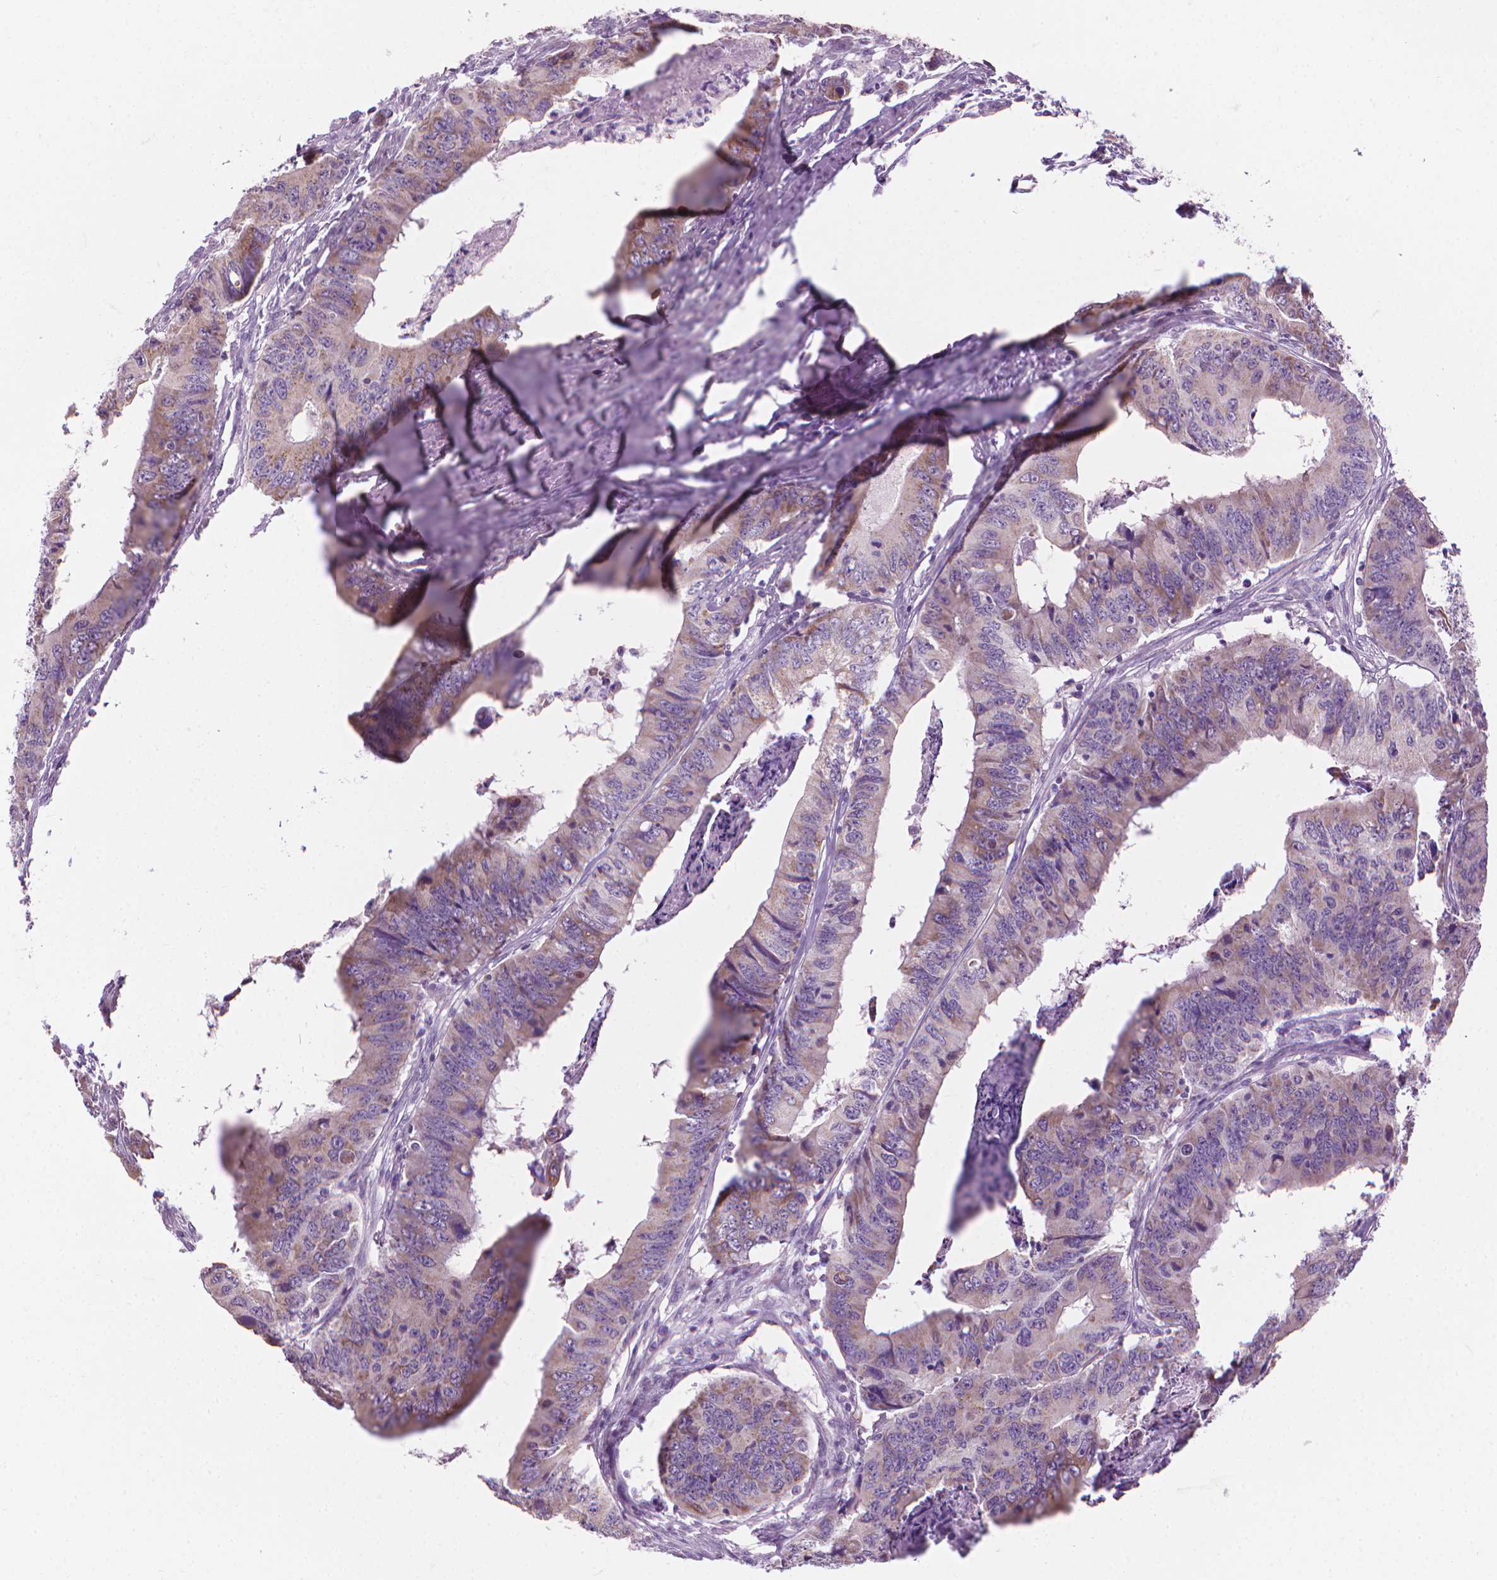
{"staining": {"intensity": "weak", "quantity": "25%-75%", "location": "cytoplasmic/membranous"}, "tissue": "colorectal cancer", "cell_type": "Tumor cells", "image_type": "cancer", "snomed": [{"axis": "morphology", "description": "Adenocarcinoma, NOS"}, {"axis": "topography", "description": "Colon"}], "caption": "Immunohistochemistry image of neoplastic tissue: human colorectal cancer (adenocarcinoma) stained using immunohistochemistry (IHC) demonstrates low levels of weak protein expression localized specifically in the cytoplasmic/membranous of tumor cells, appearing as a cytoplasmic/membranous brown color.", "gene": "CFAP126", "patient": {"sex": "male", "age": 53}}